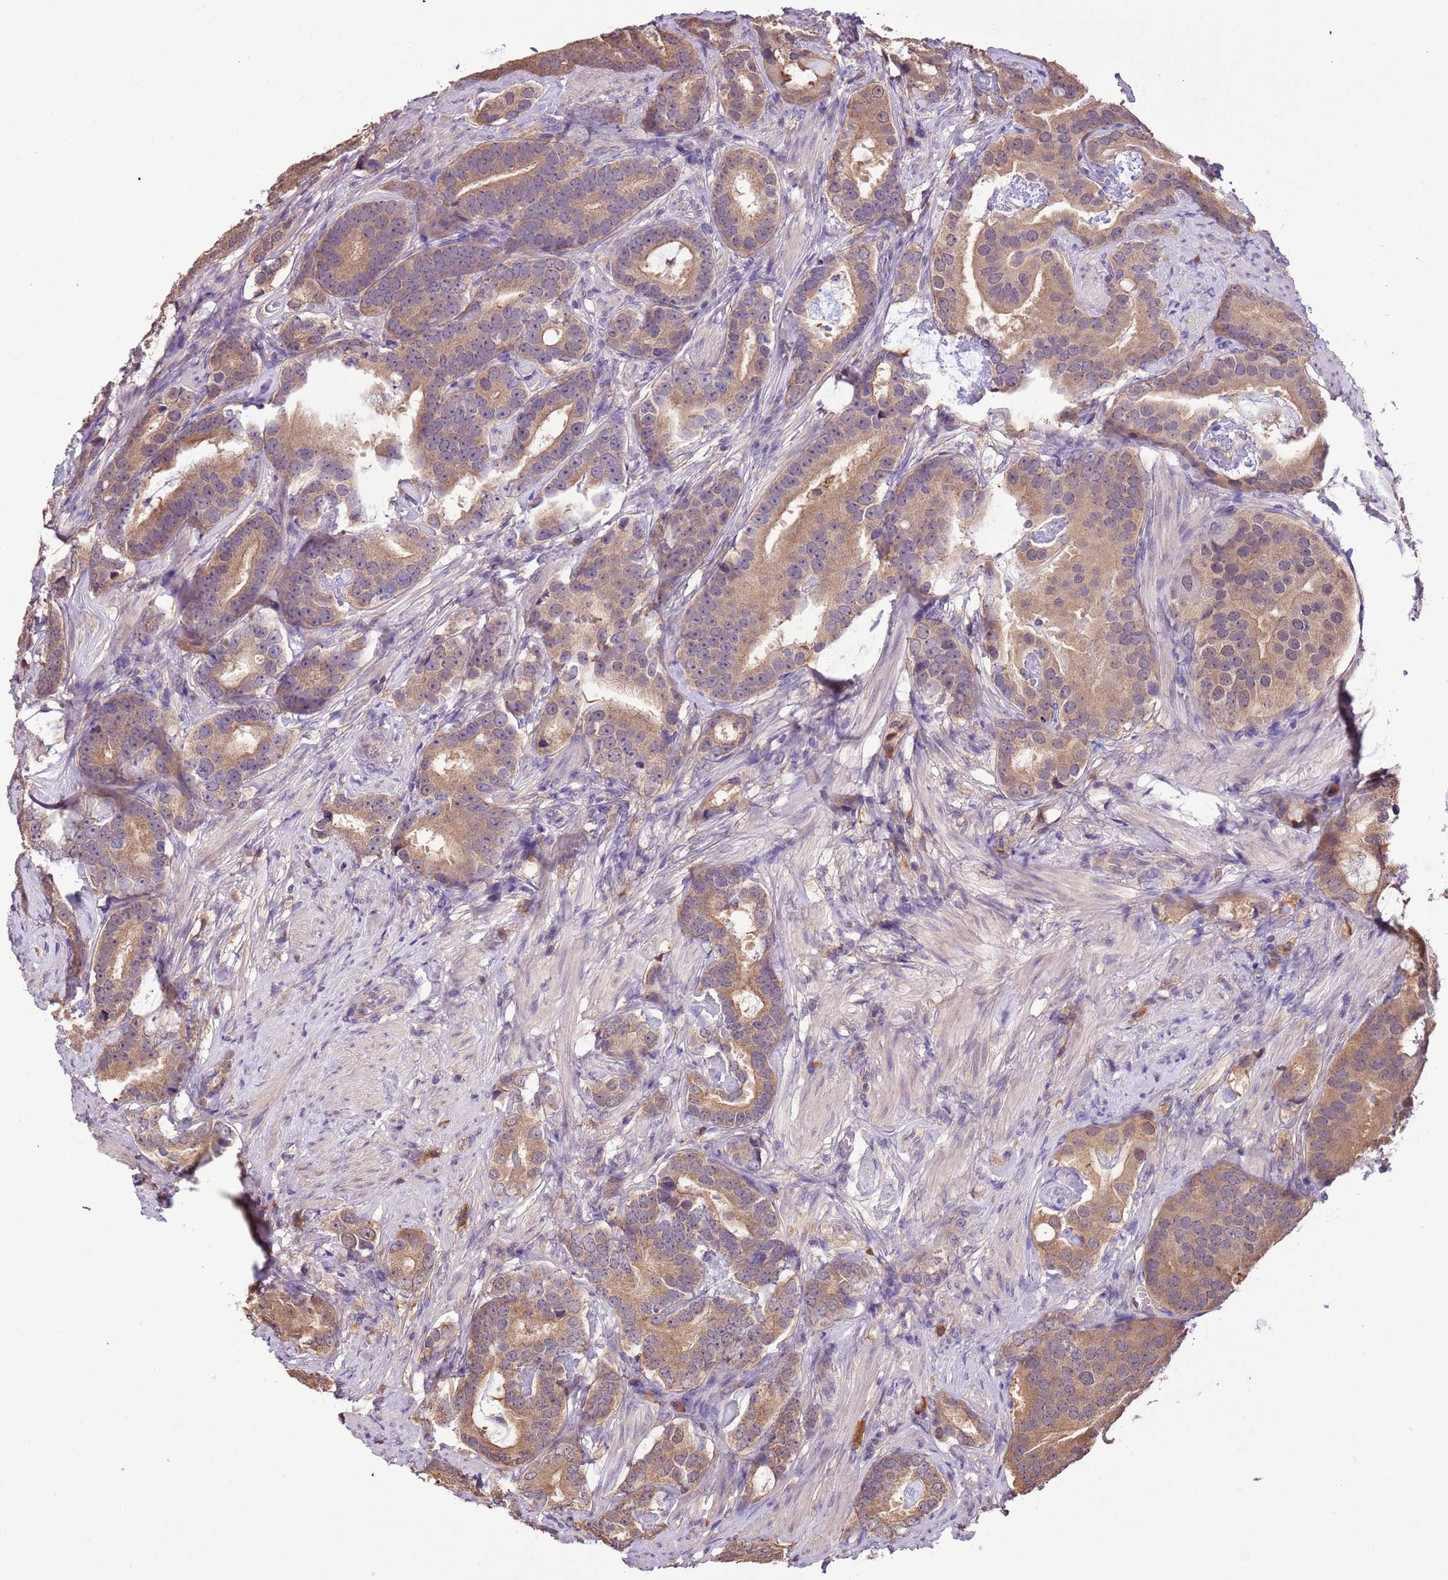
{"staining": {"intensity": "moderate", "quantity": ">75%", "location": "cytoplasmic/membranous"}, "tissue": "prostate cancer", "cell_type": "Tumor cells", "image_type": "cancer", "snomed": [{"axis": "morphology", "description": "Adenocarcinoma, Low grade"}, {"axis": "topography", "description": "Prostate"}], "caption": "Protein expression analysis of prostate low-grade adenocarcinoma exhibits moderate cytoplasmic/membranous expression in about >75% of tumor cells.", "gene": "BBS5", "patient": {"sex": "male", "age": 71}}